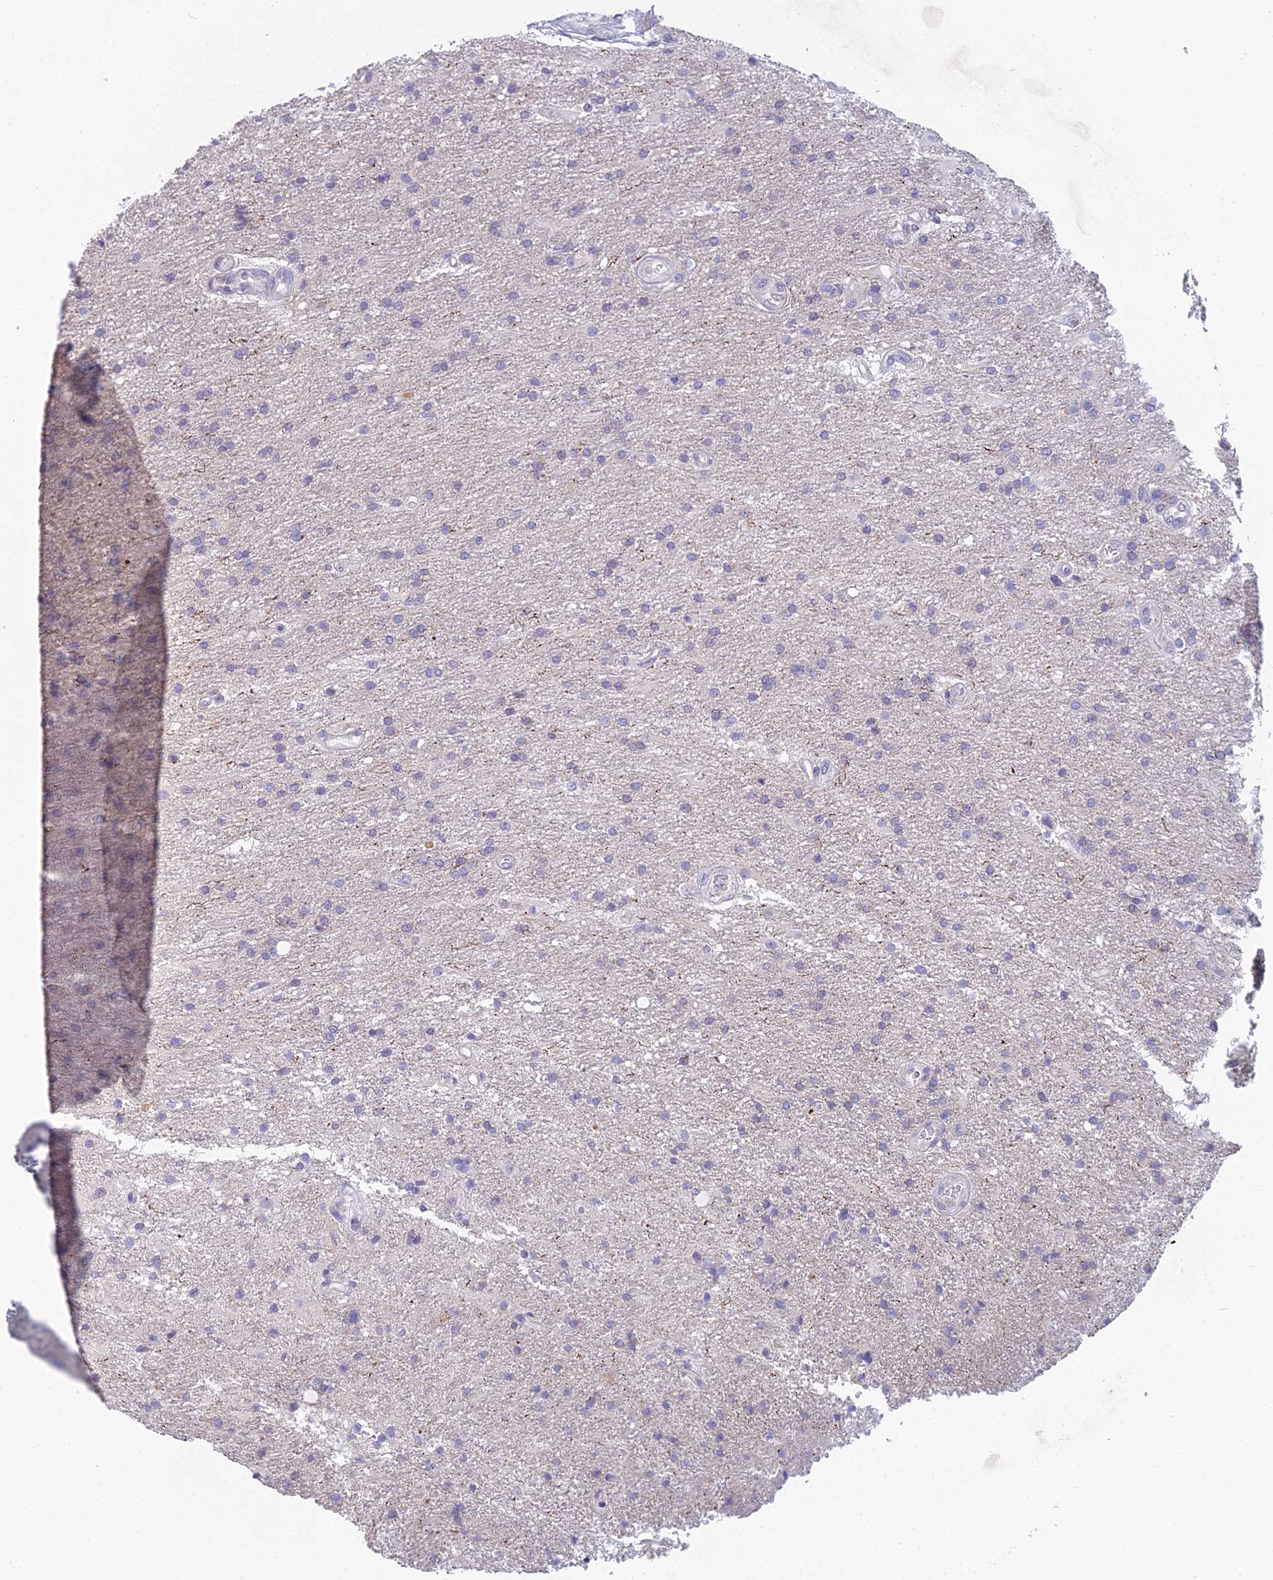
{"staining": {"intensity": "negative", "quantity": "none", "location": "none"}, "tissue": "glioma", "cell_type": "Tumor cells", "image_type": "cancer", "snomed": [{"axis": "morphology", "description": "Glioma, malignant, Low grade"}, {"axis": "topography", "description": "Brain"}], "caption": "Malignant glioma (low-grade) was stained to show a protein in brown. There is no significant expression in tumor cells.", "gene": "CFAP206", "patient": {"sex": "male", "age": 66}}